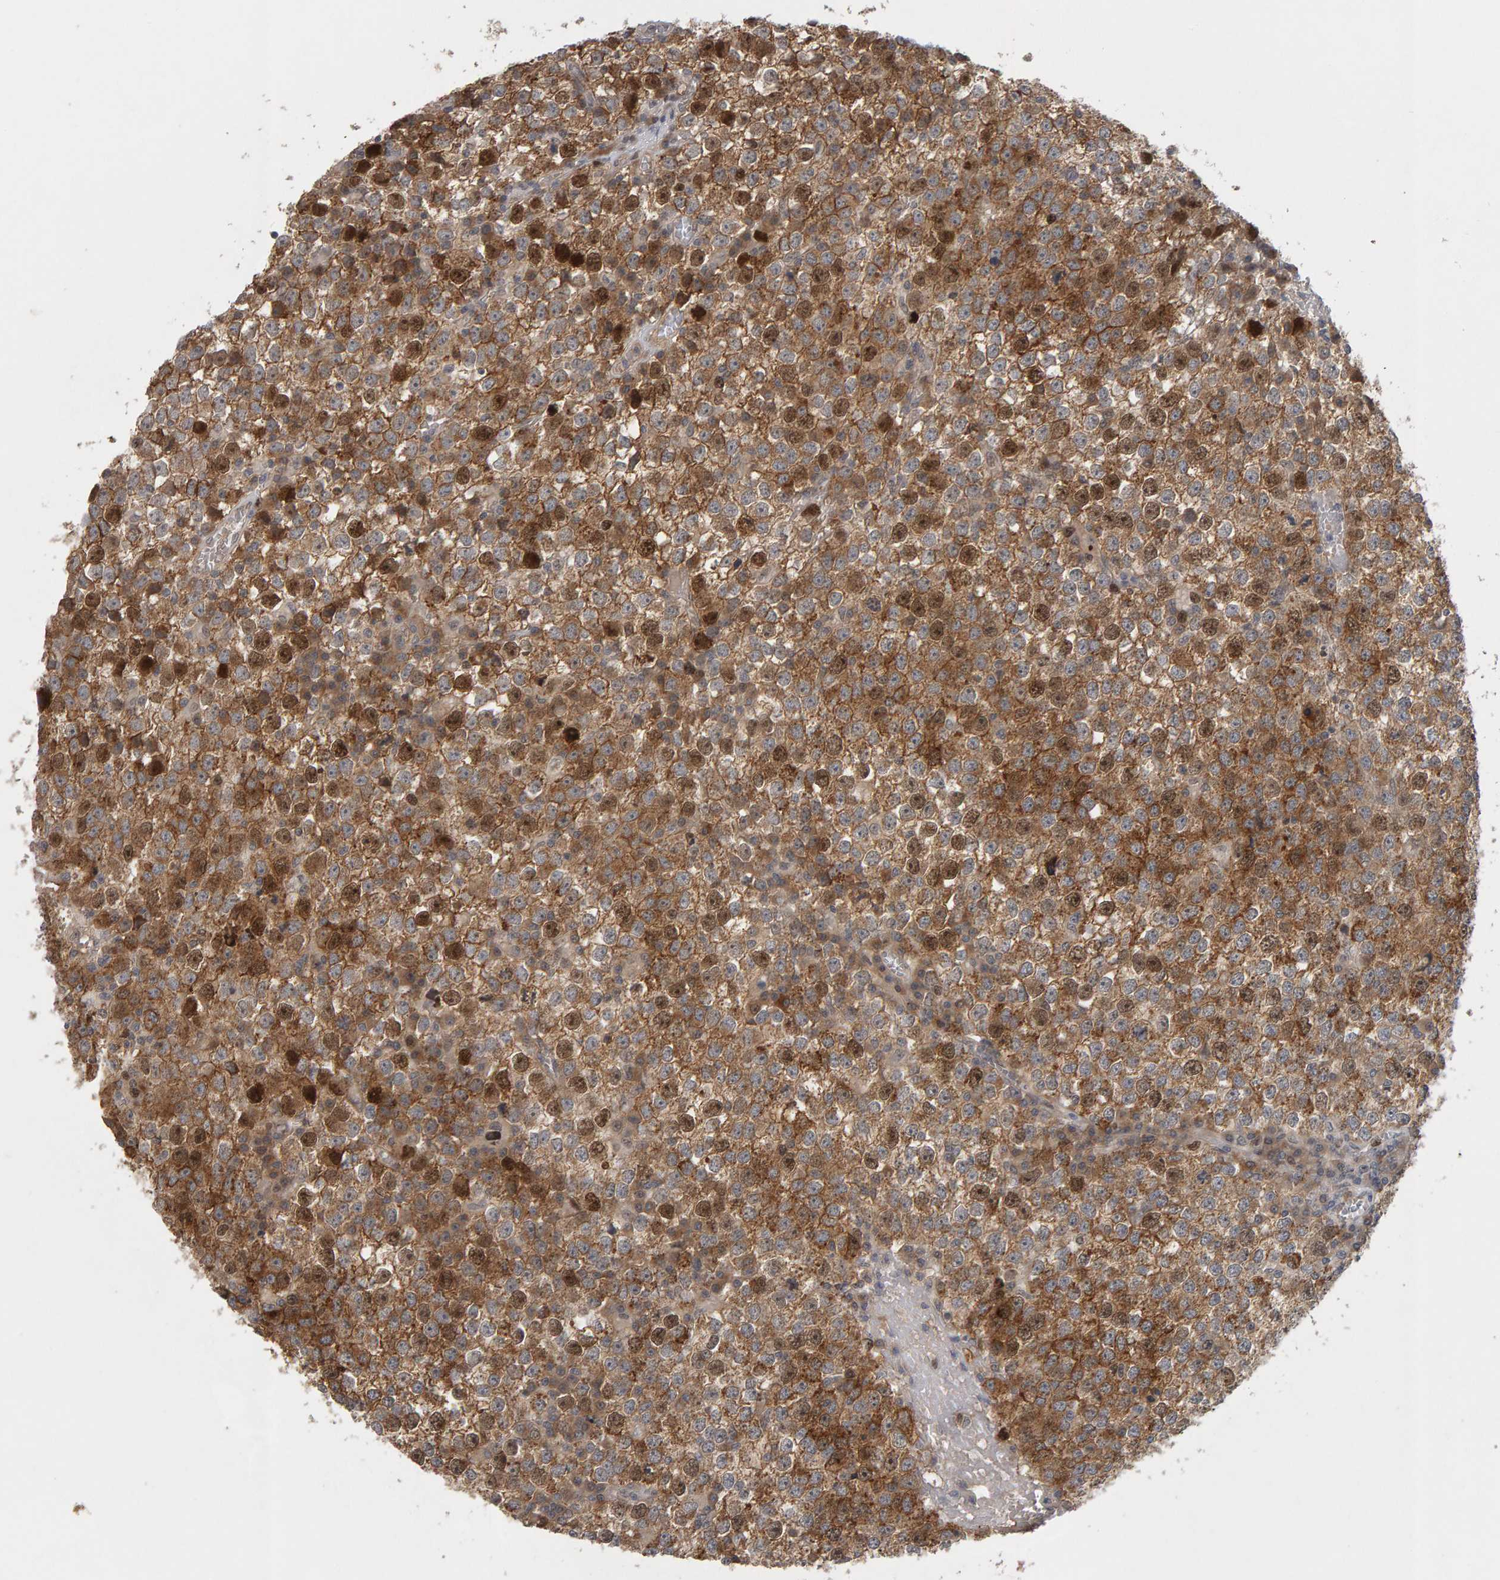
{"staining": {"intensity": "strong", "quantity": ">75%", "location": "cytoplasmic/membranous,nuclear"}, "tissue": "testis cancer", "cell_type": "Tumor cells", "image_type": "cancer", "snomed": [{"axis": "morphology", "description": "Seminoma, NOS"}, {"axis": "topography", "description": "Testis"}], "caption": "Protein staining shows strong cytoplasmic/membranous and nuclear expression in approximately >75% of tumor cells in testis seminoma.", "gene": "CDCA5", "patient": {"sex": "male", "age": 65}}